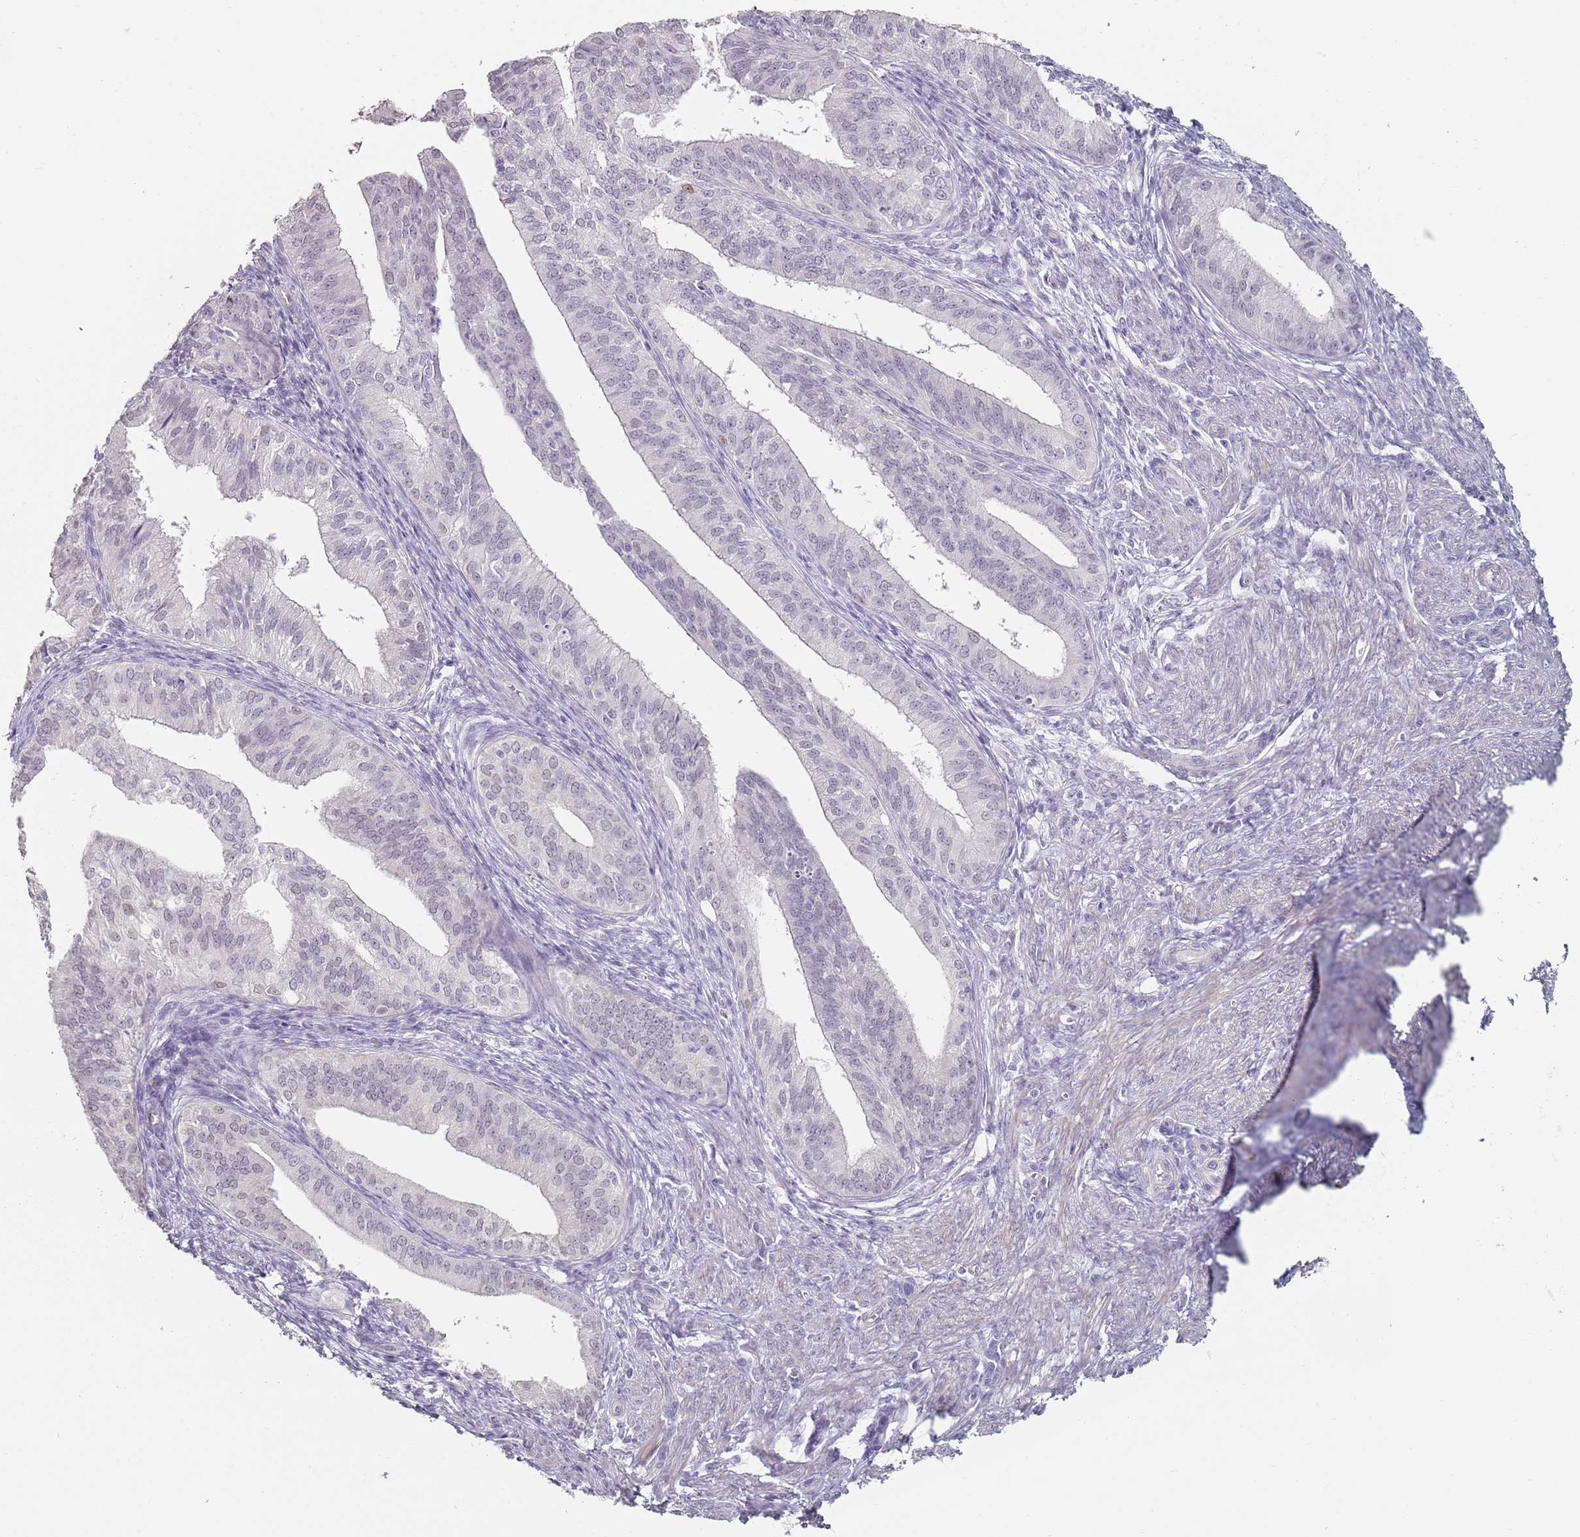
{"staining": {"intensity": "negative", "quantity": "none", "location": "none"}, "tissue": "endometrial cancer", "cell_type": "Tumor cells", "image_type": "cancer", "snomed": [{"axis": "morphology", "description": "Adenocarcinoma, NOS"}, {"axis": "topography", "description": "Endometrium"}], "caption": "Endometrial cancer (adenocarcinoma) was stained to show a protein in brown. There is no significant expression in tumor cells. (DAB immunohistochemistry, high magnification).", "gene": "DNAH11", "patient": {"sex": "female", "age": 50}}